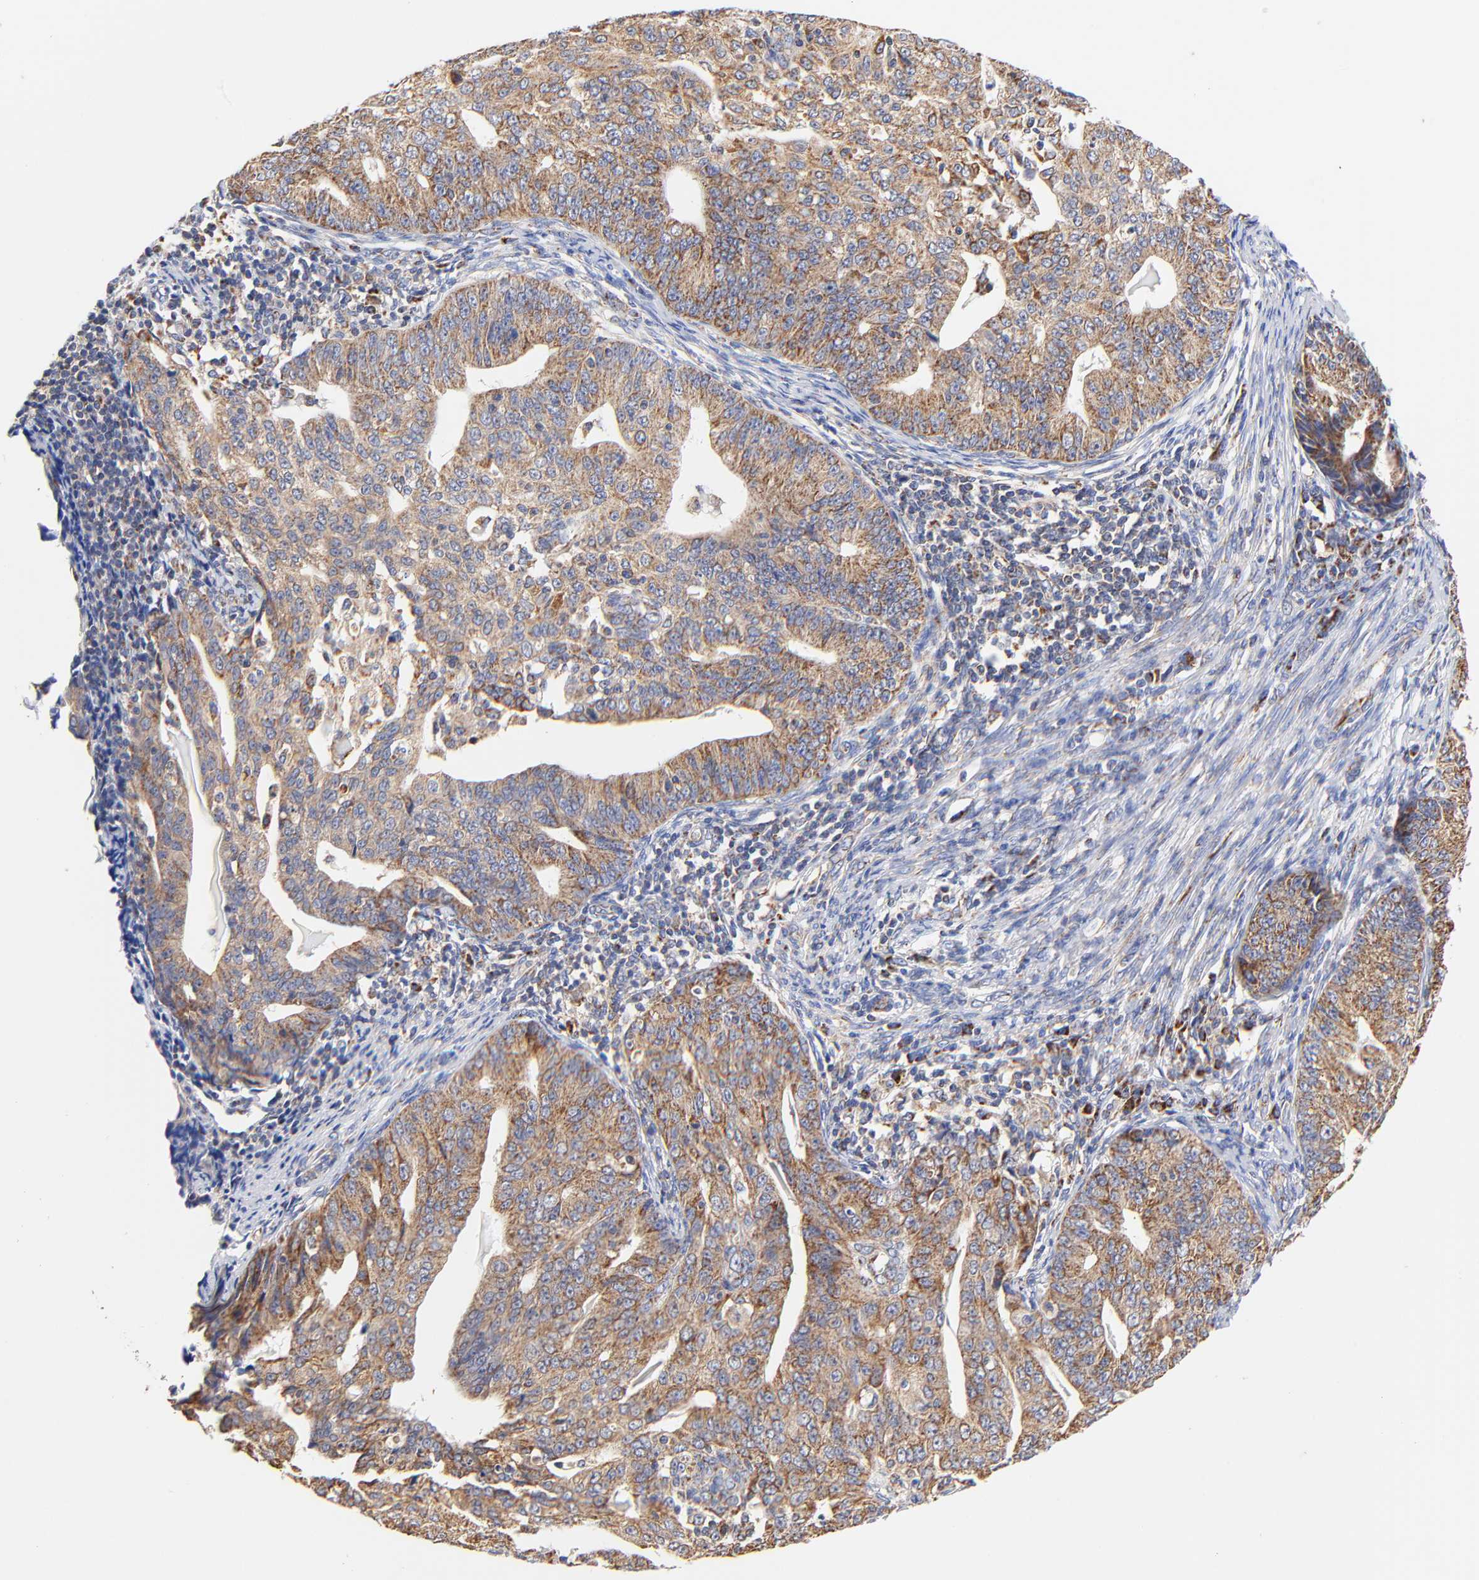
{"staining": {"intensity": "moderate", "quantity": ">75%", "location": "cytoplasmic/membranous"}, "tissue": "endometrial cancer", "cell_type": "Tumor cells", "image_type": "cancer", "snomed": [{"axis": "morphology", "description": "Adenocarcinoma, NOS"}, {"axis": "topography", "description": "Endometrium"}], "caption": "Protein positivity by immunohistochemistry (IHC) exhibits moderate cytoplasmic/membranous expression in approximately >75% of tumor cells in adenocarcinoma (endometrial).", "gene": "ATP5F1D", "patient": {"sex": "female", "age": 56}}